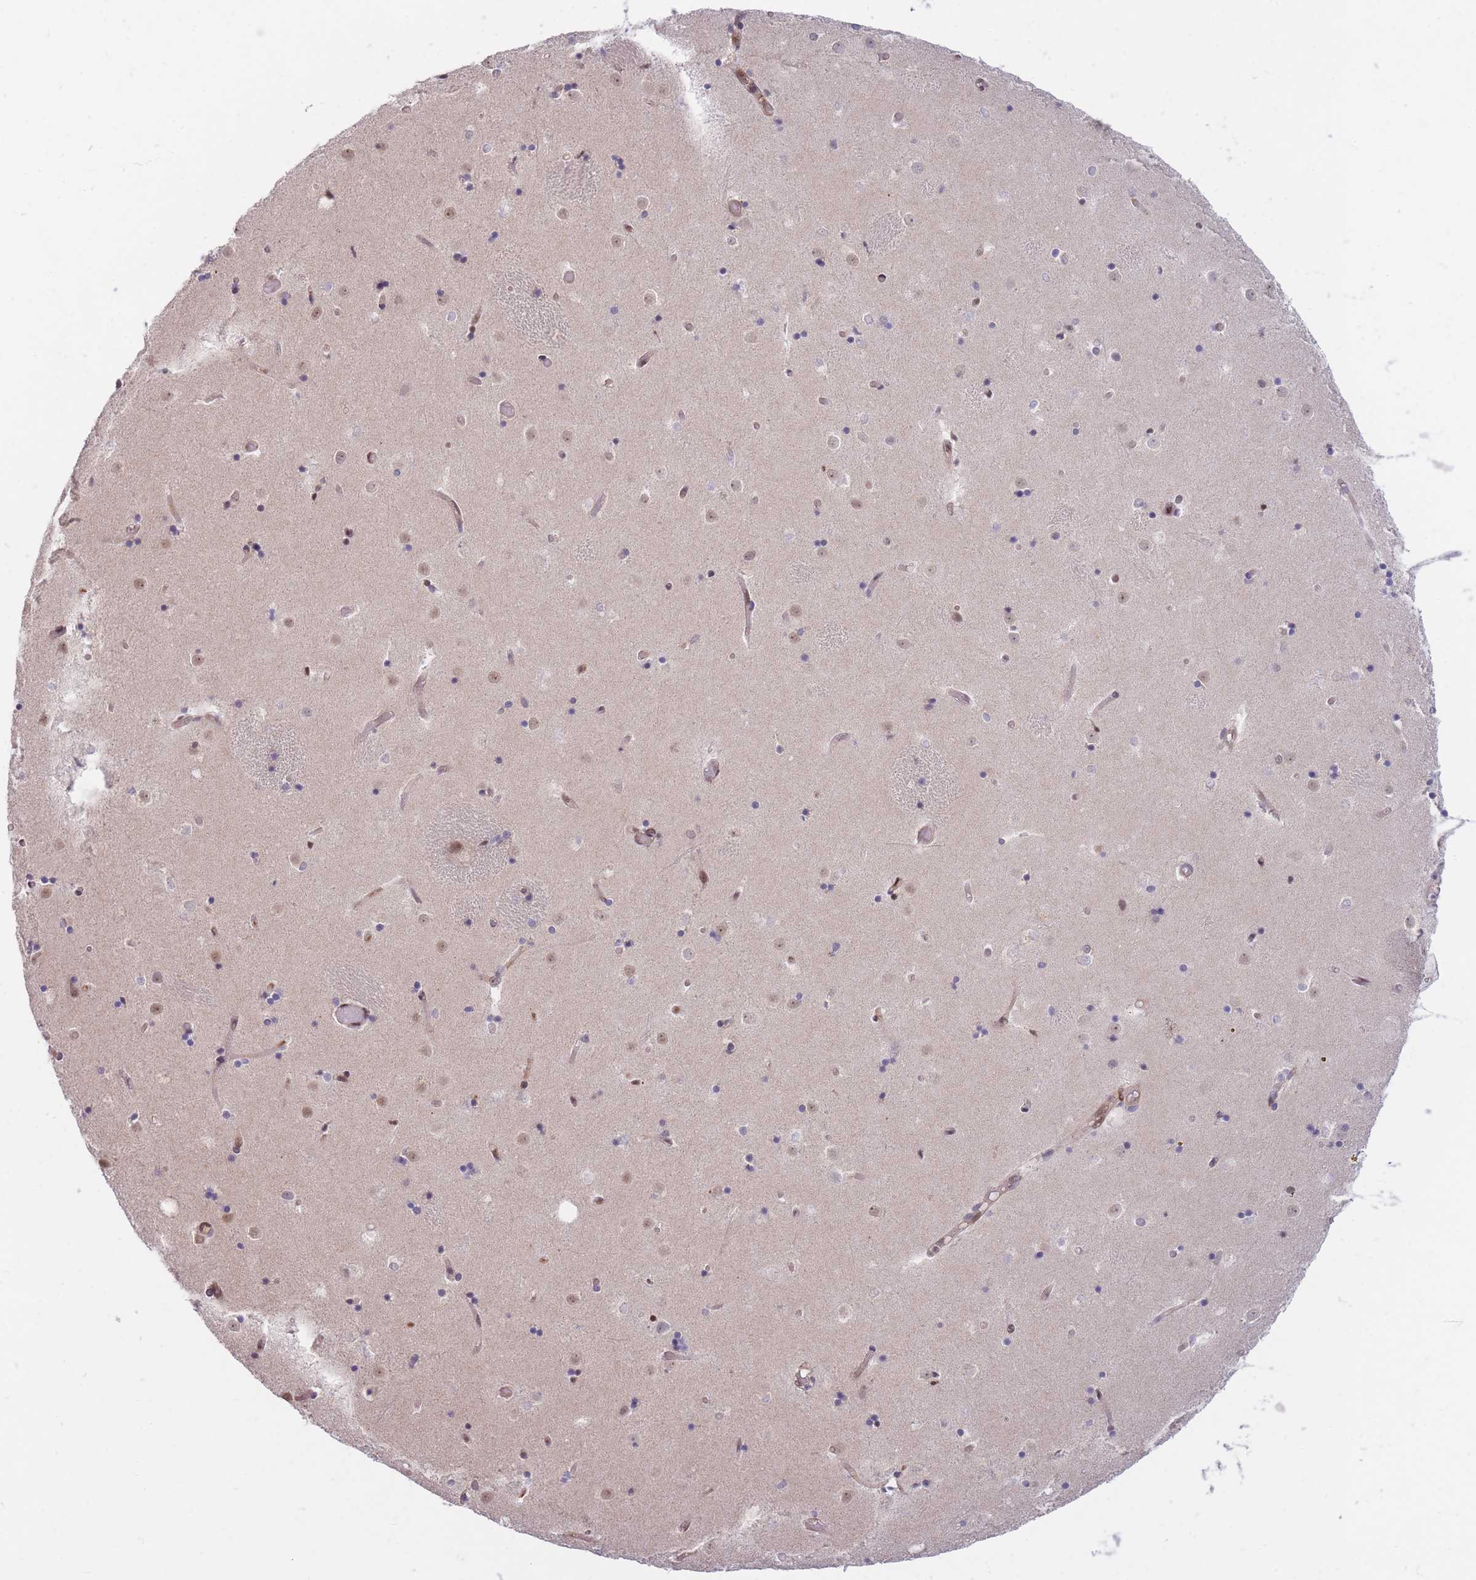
{"staining": {"intensity": "moderate", "quantity": "<25%", "location": "nuclear"}, "tissue": "caudate", "cell_type": "Glial cells", "image_type": "normal", "snomed": [{"axis": "morphology", "description": "Normal tissue, NOS"}, {"axis": "topography", "description": "Lateral ventricle wall"}], "caption": "Immunohistochemical staining of benign human caudate shows moderate nuclear protein positivity in about <25% of glial cells.", "gene": "ERICH6B", "patient": {"sex": "female", "age": 52}}